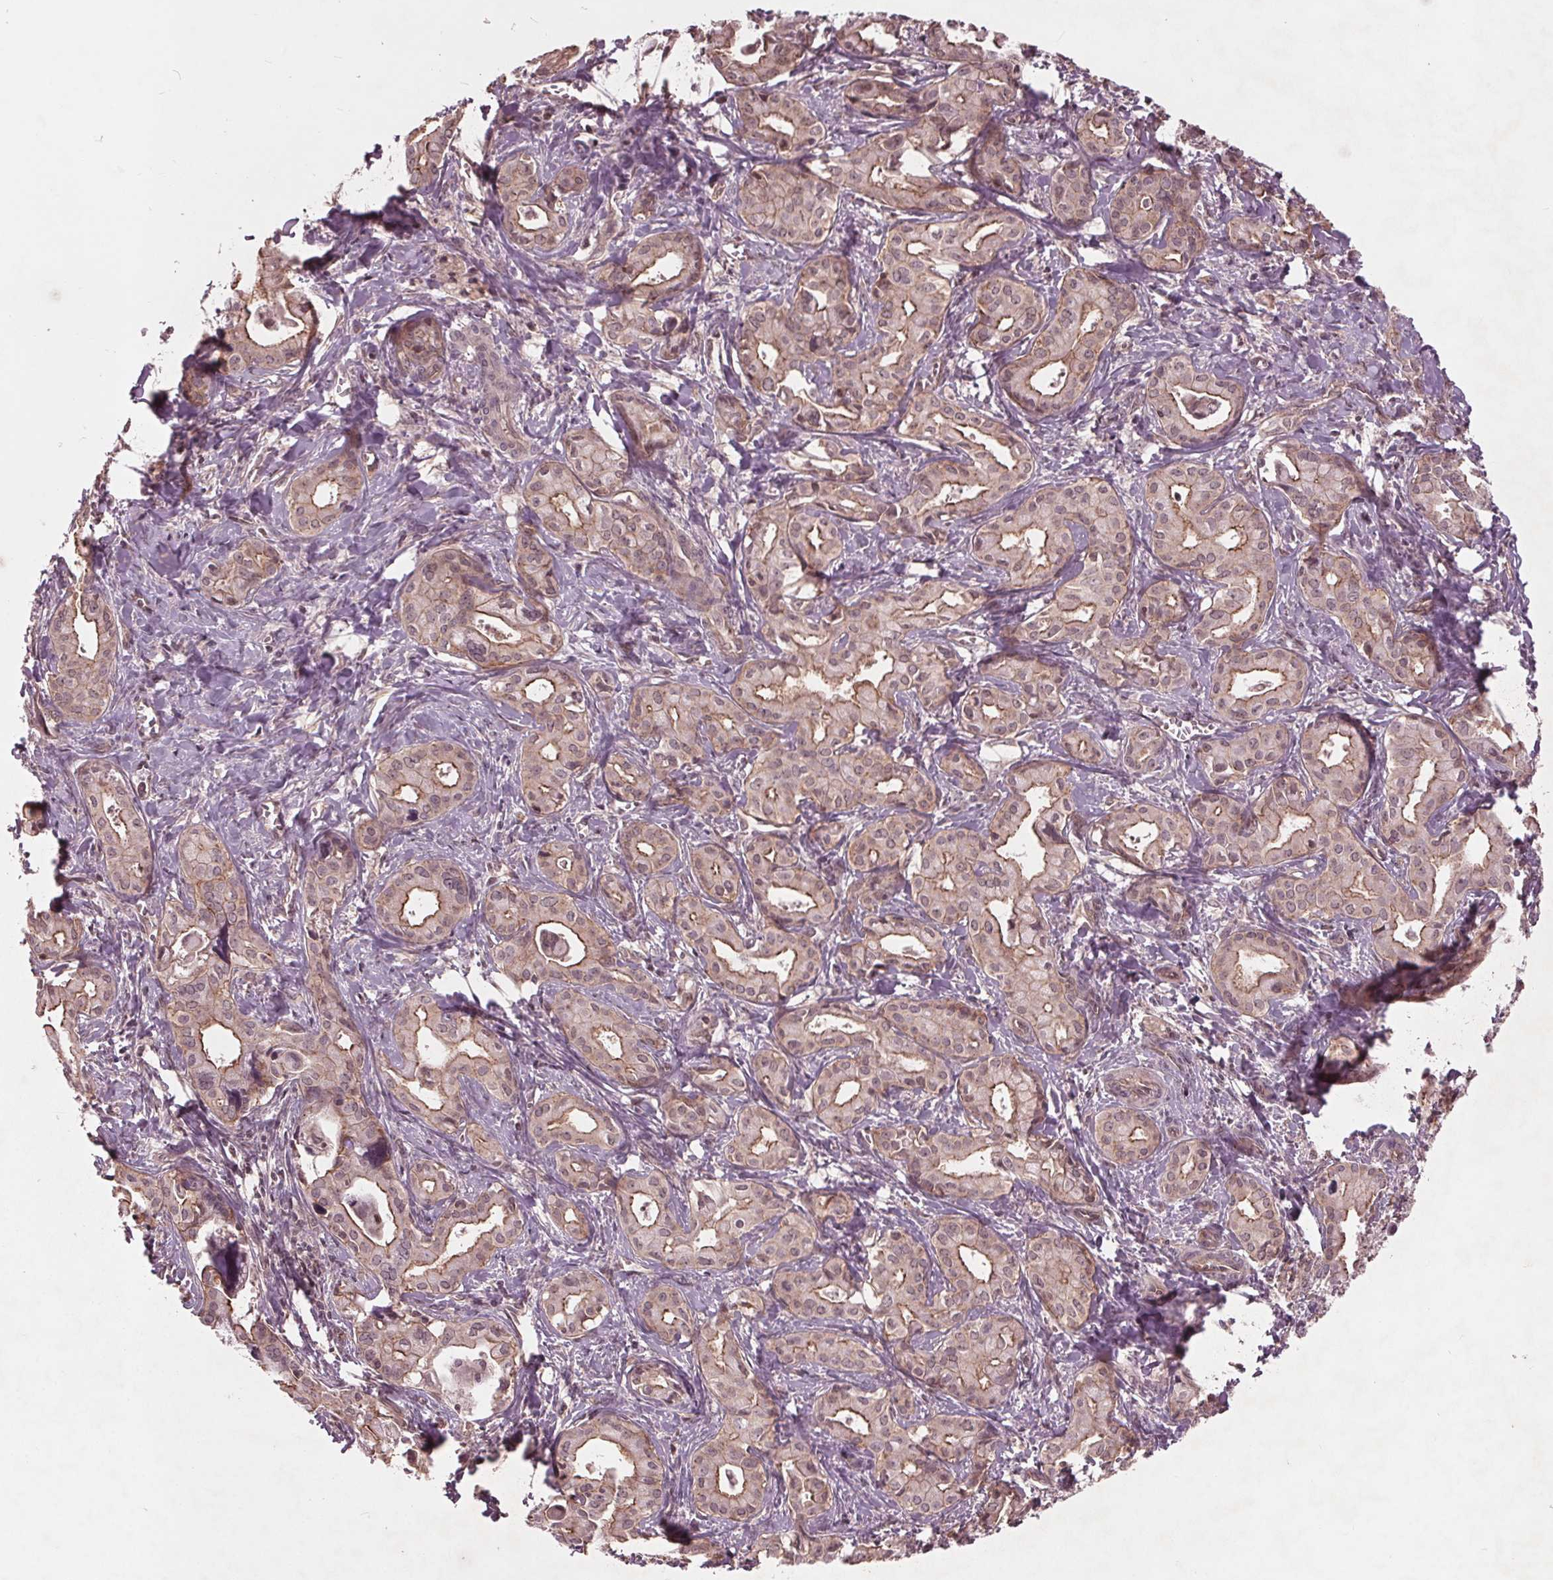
{"staining": {"intensity": "weak", "quantity": ">75%", "location": "cytoplasmic/membranous"}, "tissue": "liver cancer", "cell_type": "Tumor cells", "image_type": "cancer", "snomed": [{"axis": "morphology", "description": "Cholangiocarcinoma"}, {"axis": "topography", "description": "Liver"}], "caption": "Approximately >75% of tumor cells in human liver cholangiocarcinoma exhibit weak cytoplasmic/membranous protein expression as visualized by brown immunohistochemical staining.", "gene": "BTBD1", "patient": {"sex": "female", "age": 65}}